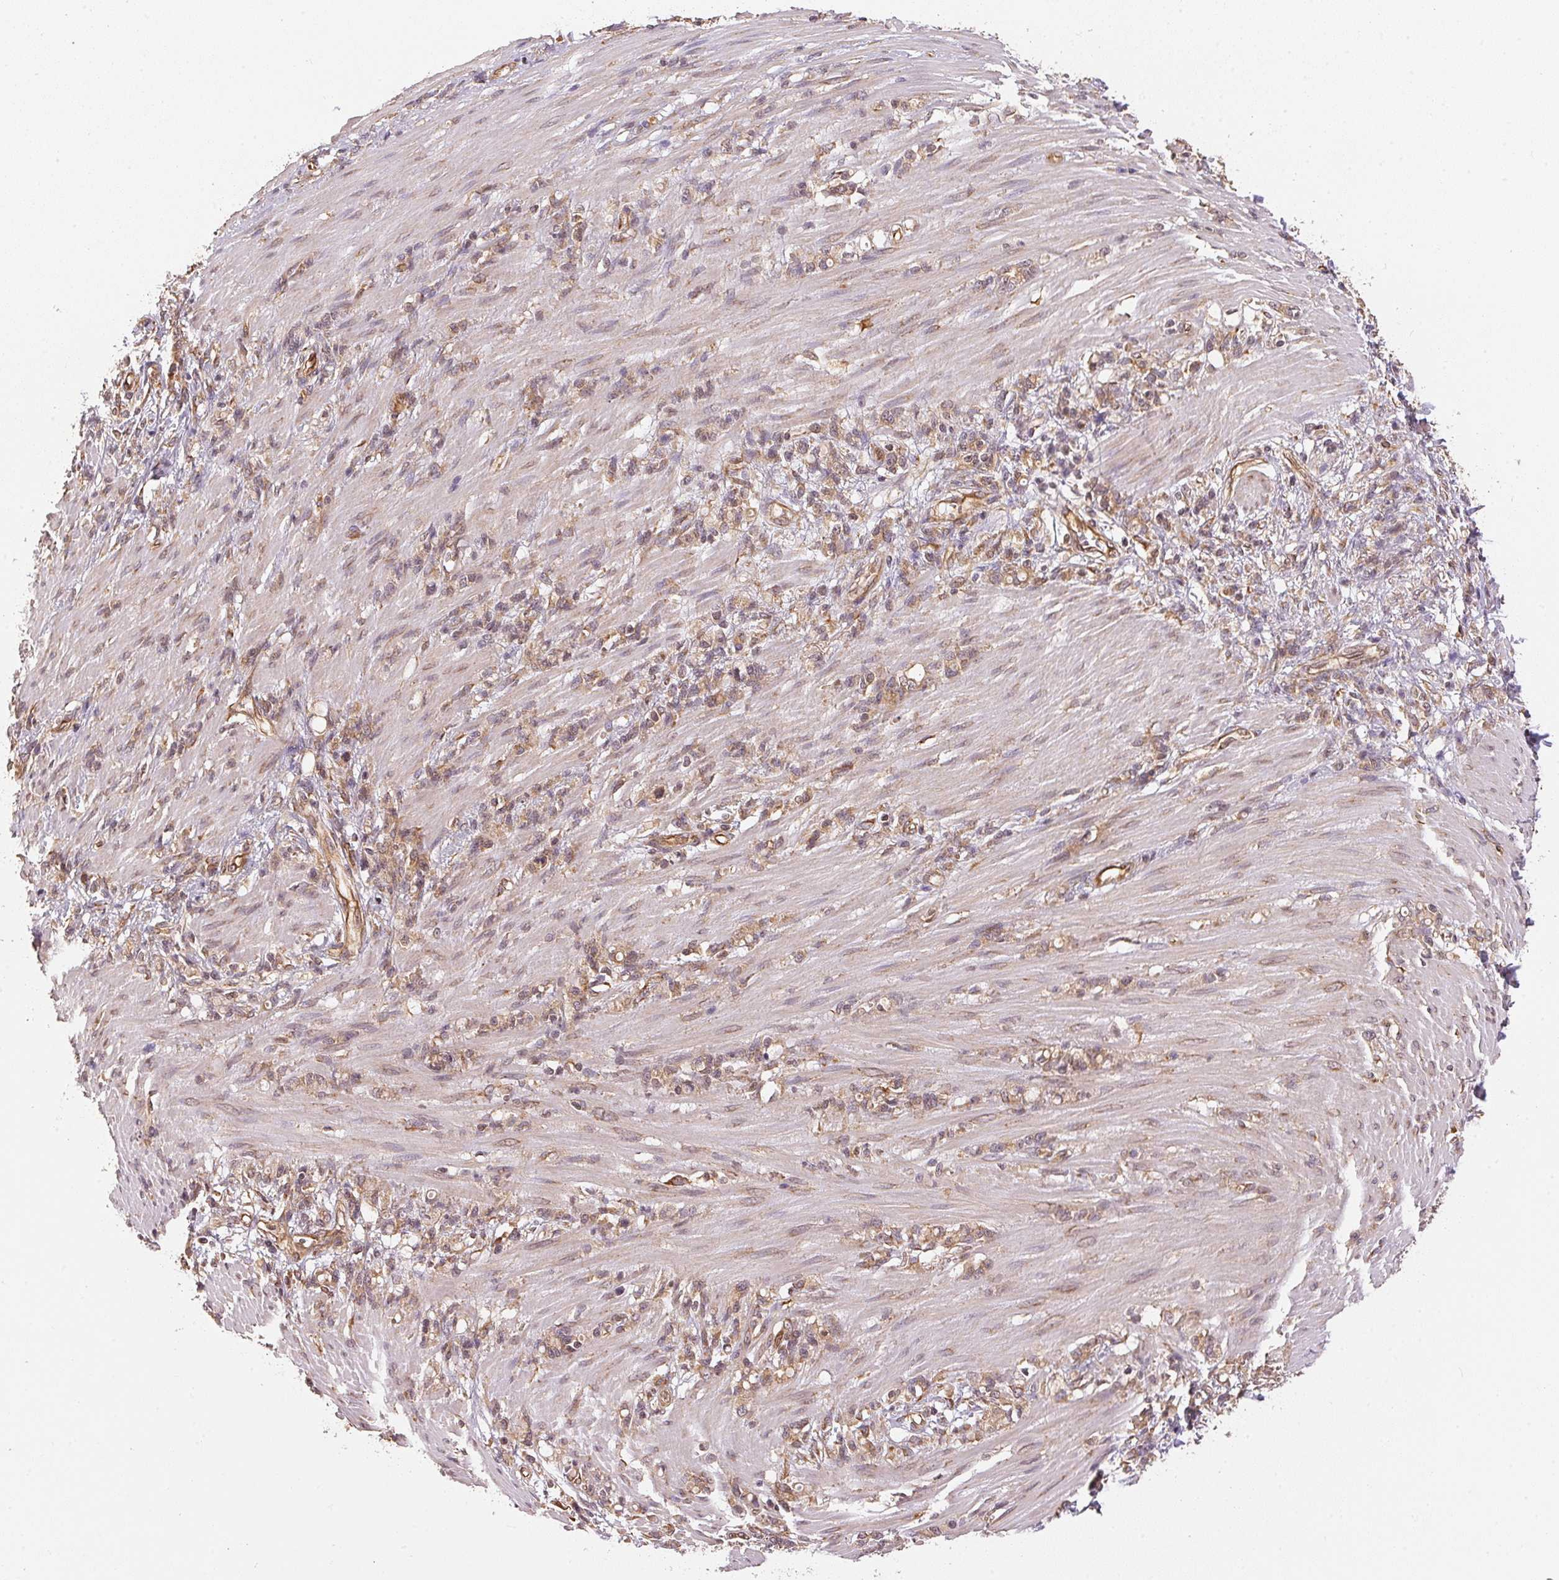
{"staining": {"intensity": "weak", "quantity": ">75%", "location": "cytoplasmic/membranous"}, "tissue": "stomach cancer", "cell_type": "Tumor cells", "image_type": "cancer", "snomed": [{"axis": "morphology", "description": "Adenocarcinoma, NOS"}, {"axis": "topography", "description": "Stomach"}], "caption": "Adenocarcinoma (stomach) was stained to show a protein in brown. There is low levels of weak cytoplasmic/membranous positivity in about >75% of tumor cells. (Brightfield microscopy of DAB IHC at high magnification).", "gene": "STRN4", "patient": {"sex": "female", "age": 84}}